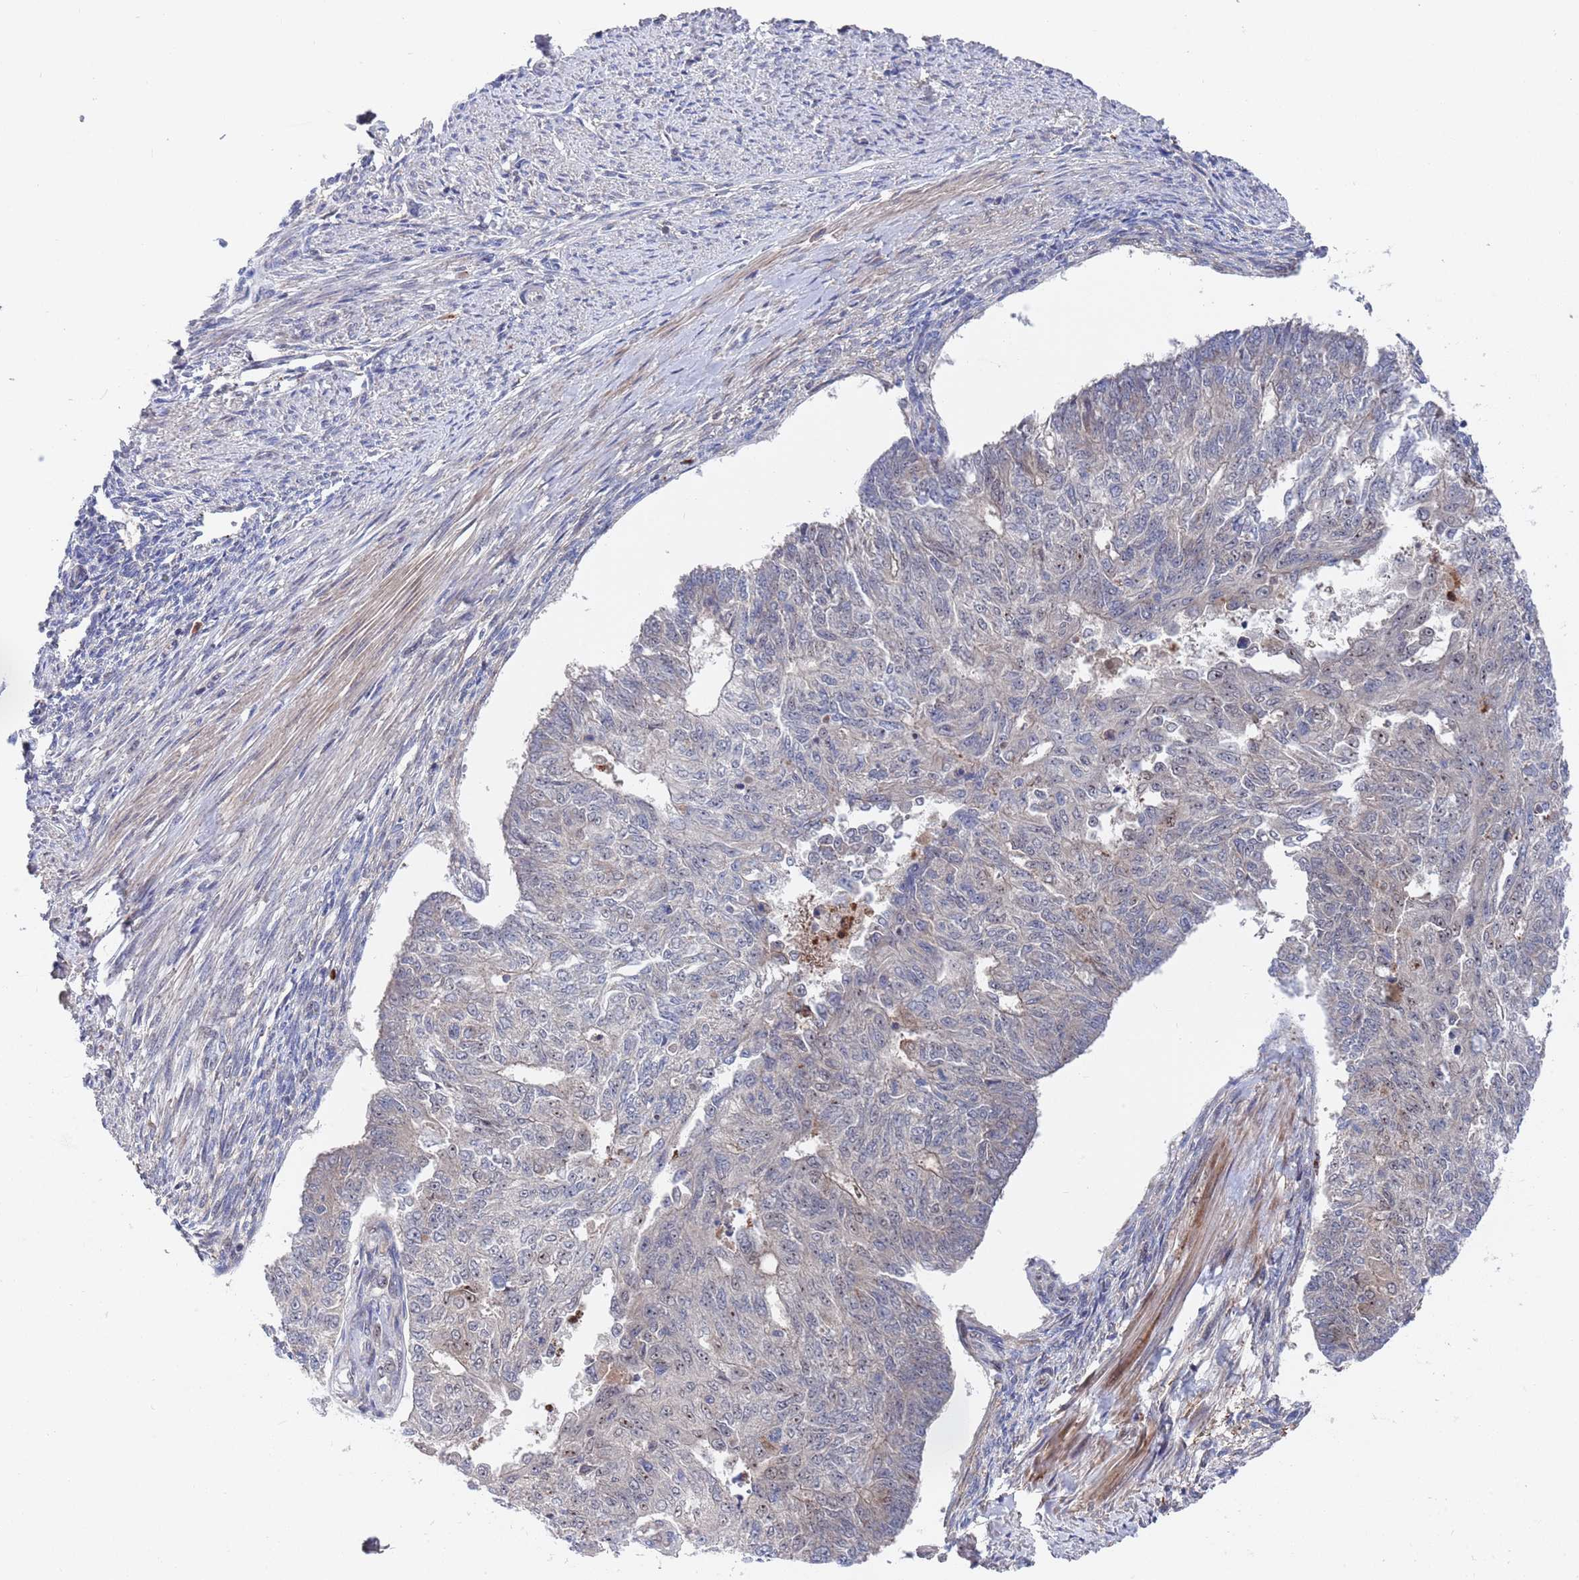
{"staining": {"intensity": "moderate", "quantity": "<25%", "location": "cytoplasmic/membranous"}, "tissue": "endometrial cancer", "cell_type": "Tumor cells", "image_type": "cancer", "snomed": [{"axis": "morphology", "description": "Adenocarcinoma, NOS"}, {"axis": "topography", "description": "Endometrium"}], "caption": "IHC image of human endometrial cancer (adenocarcinoma) stained for a protein (brown), which reveals low levels of moderate cytoplasmic/membranous staining in approximately <25% of tumor cells.", "gene": "TMBIM6", "patient": {"sex": "female", "age": 32}}